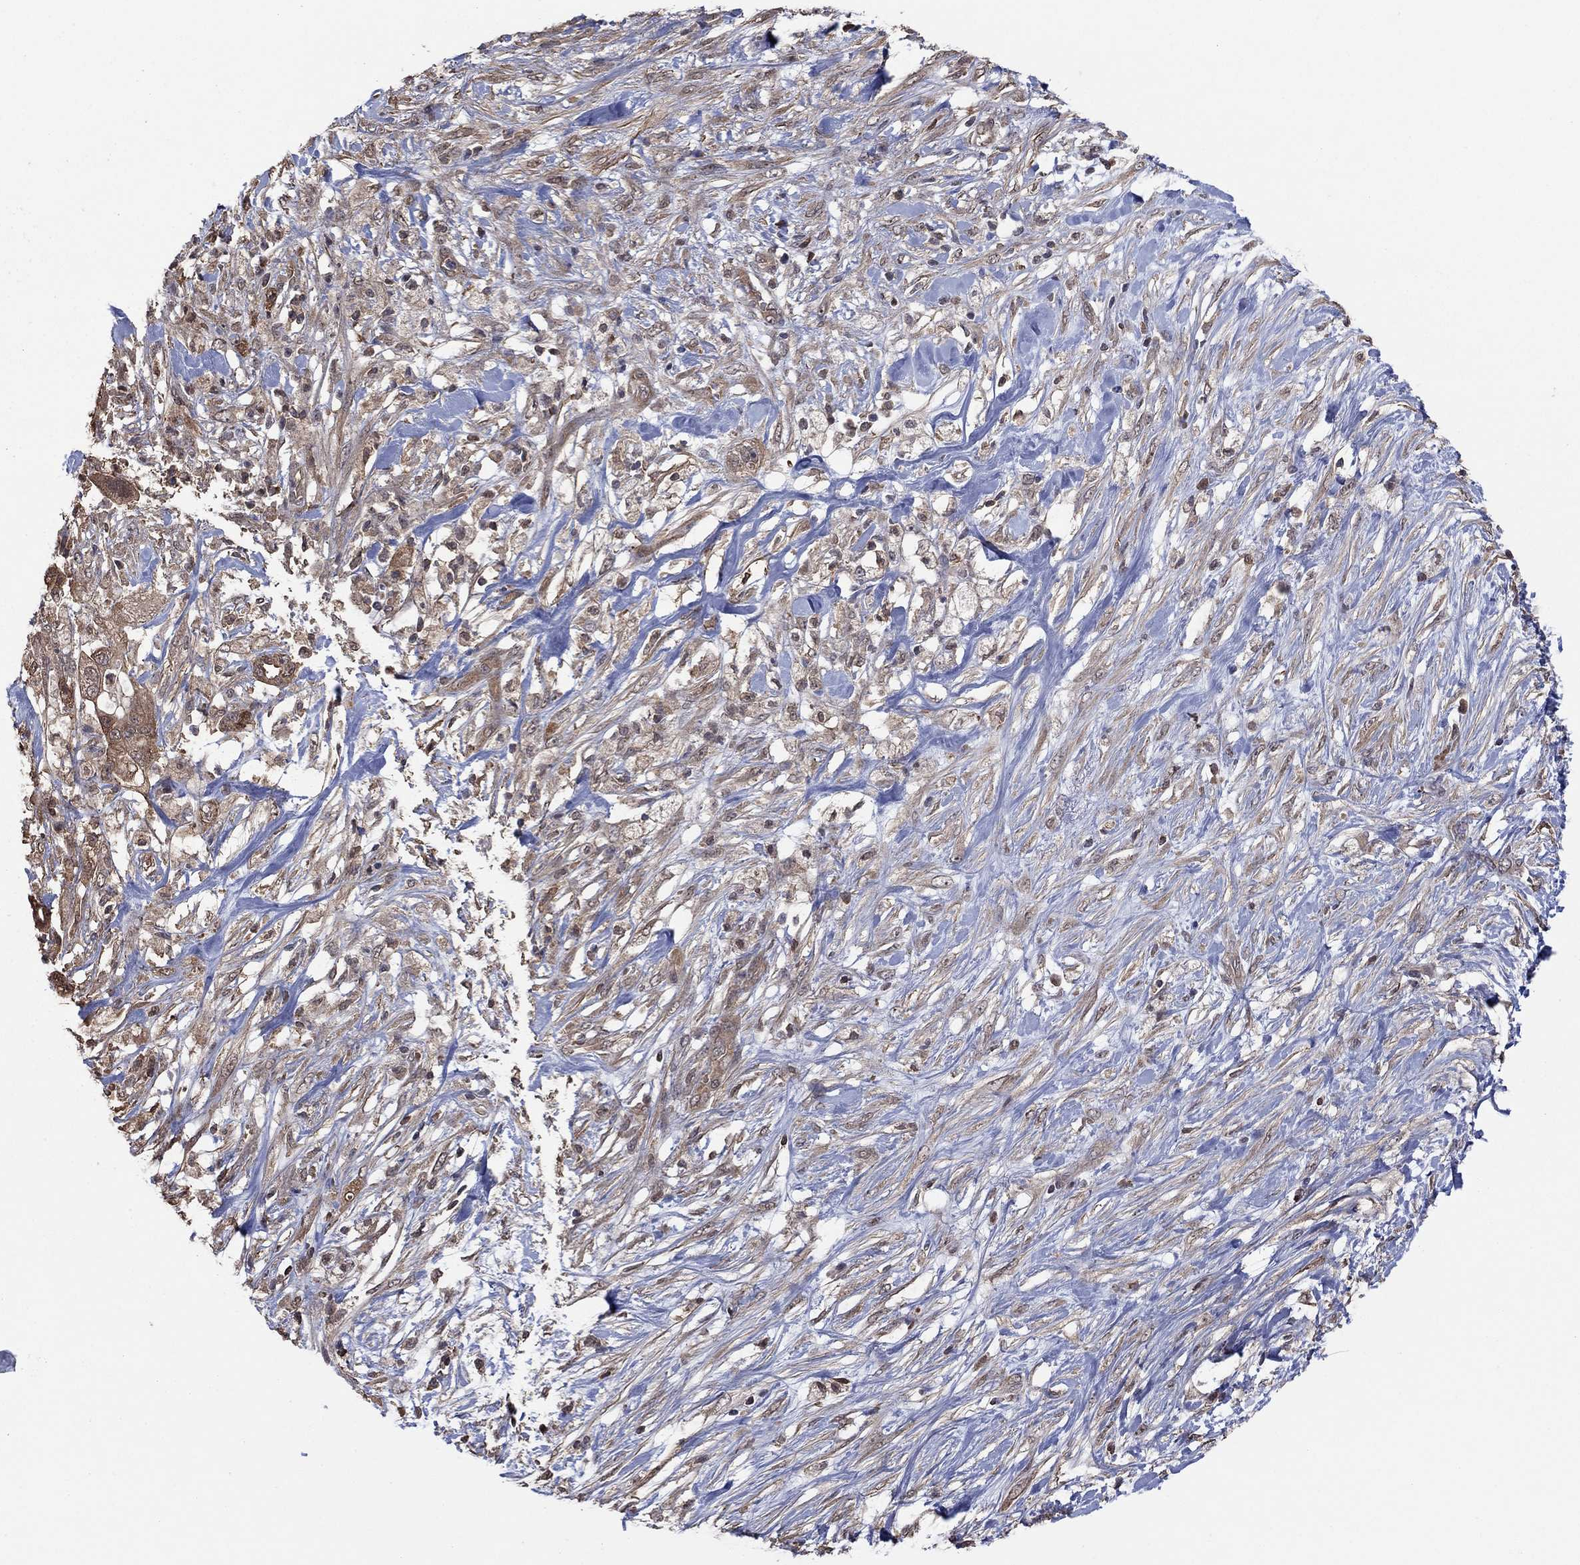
{"staining": {"intensity": "weak", "quantity": ">75%", "location": "cytoplasmic/membranous"}, "tissue": "pancreatic cancer", "cell_type": "Tumor cells", "image_type": "cancer", "snomed": [{"axis": "morphology", "description": "Adenocarcinoma, NOS"}, {"axis": "topography", "description": "Pancreas"}], "caption": "A photomicrograph of human pancreatic cancer (adenocarcinoma) stained for a protein shows weak cytoplasmic/membranous brown staining in tumor cells.", "gene": "RNF114", "patient": {"sex": "female", "age": 72}}